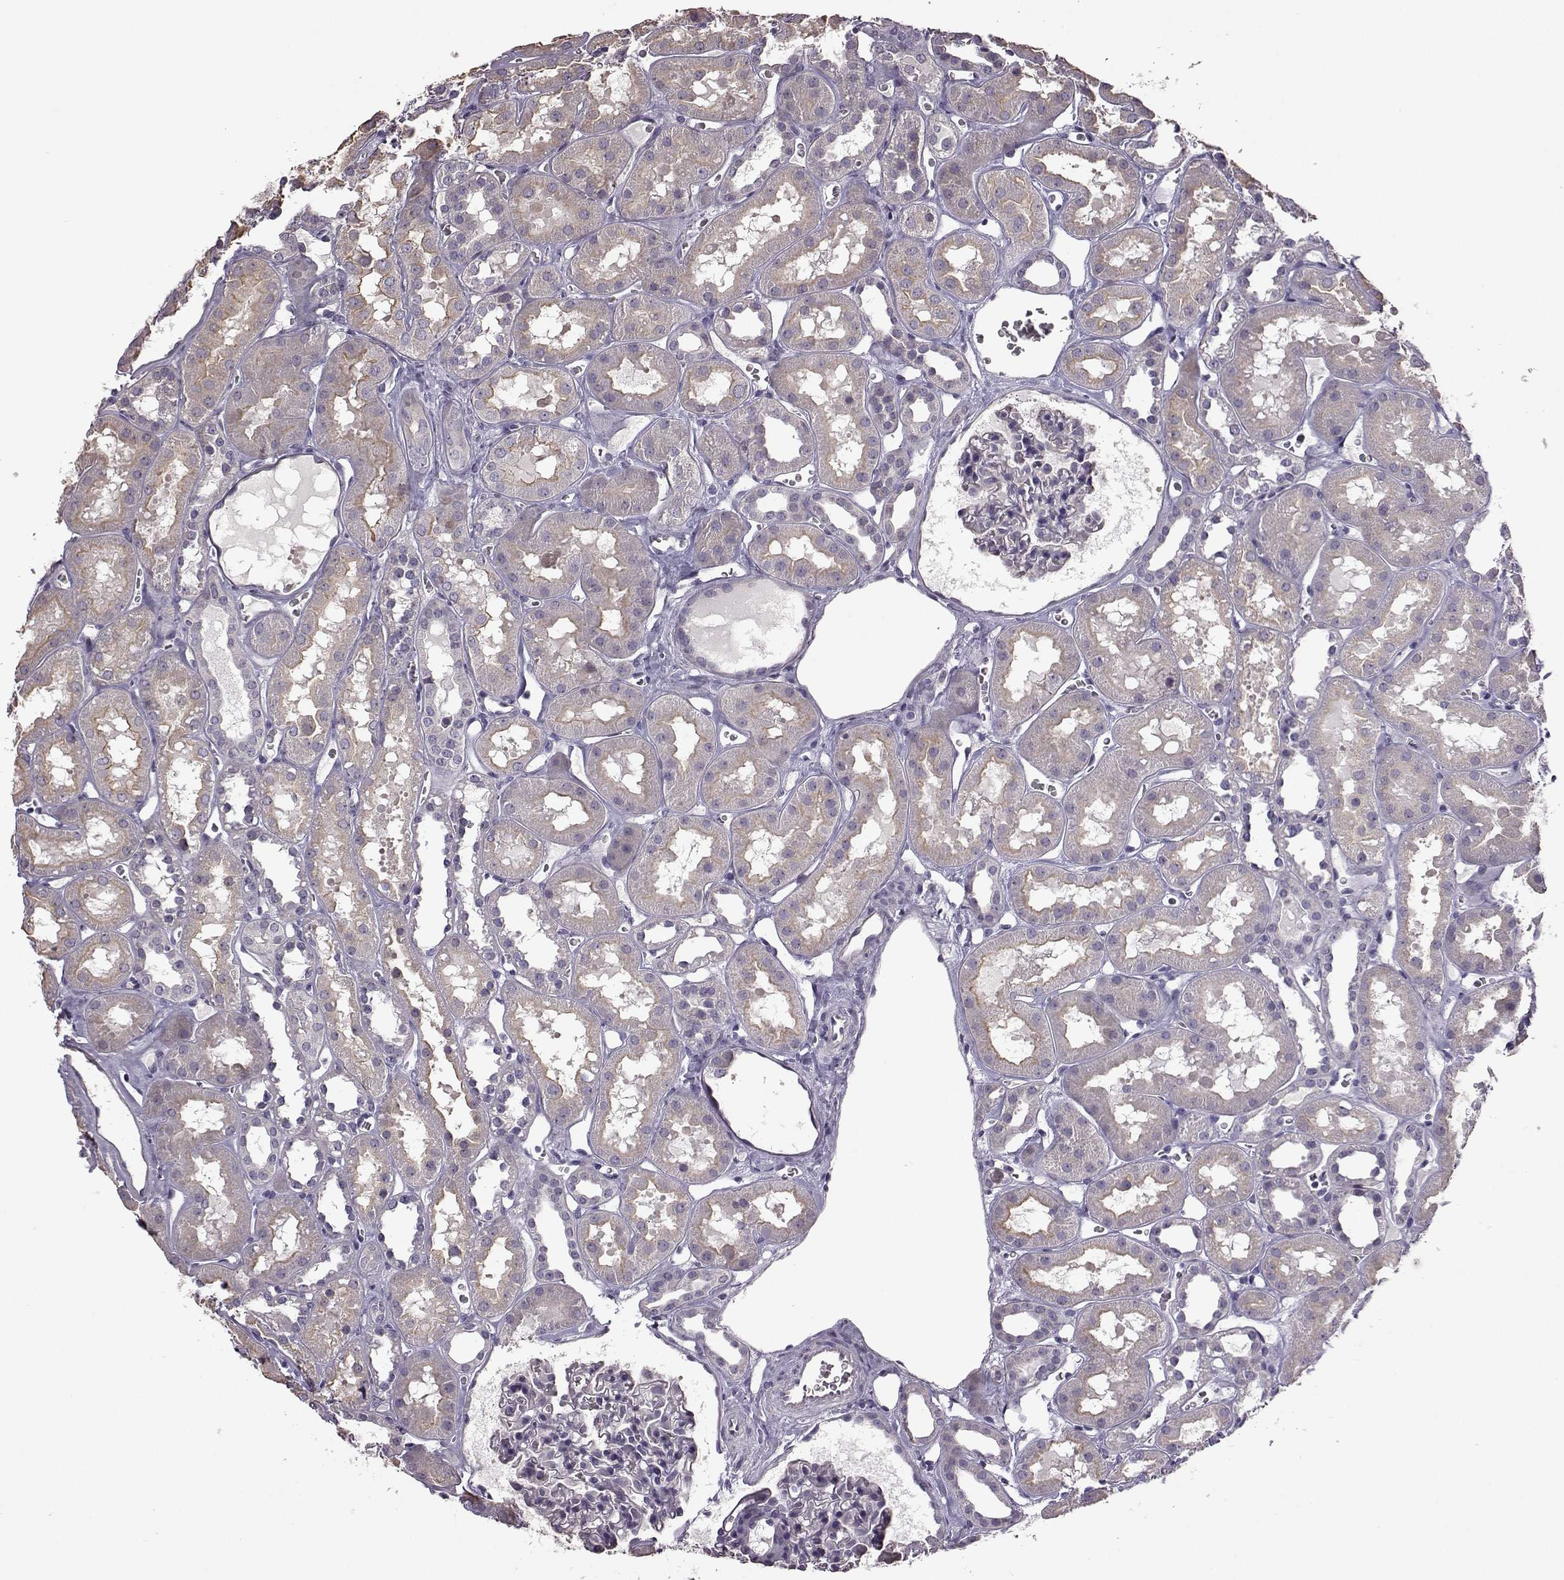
{"staining": {"intensity": "negative", "quantity": "none", "location": "none"}, "tissue": "kidney", "cell_type": "Cells in glomeruli", "image_type": "normal", "snomed": [{"axis": "morphology", "description": "Normal tissue, NOS"}, {"axis": "topography", "description": "Kidney"}], "caption": "Cells in glomeruli are negative for protein expression in normal human kidney. (DAB (3,3'-diaminobenzidine) immunohistochemistry visualized using brightfield microscopy, high magnification).", "gene": "EDDM3B", "patient": {"sex": "female", "age": 41}}